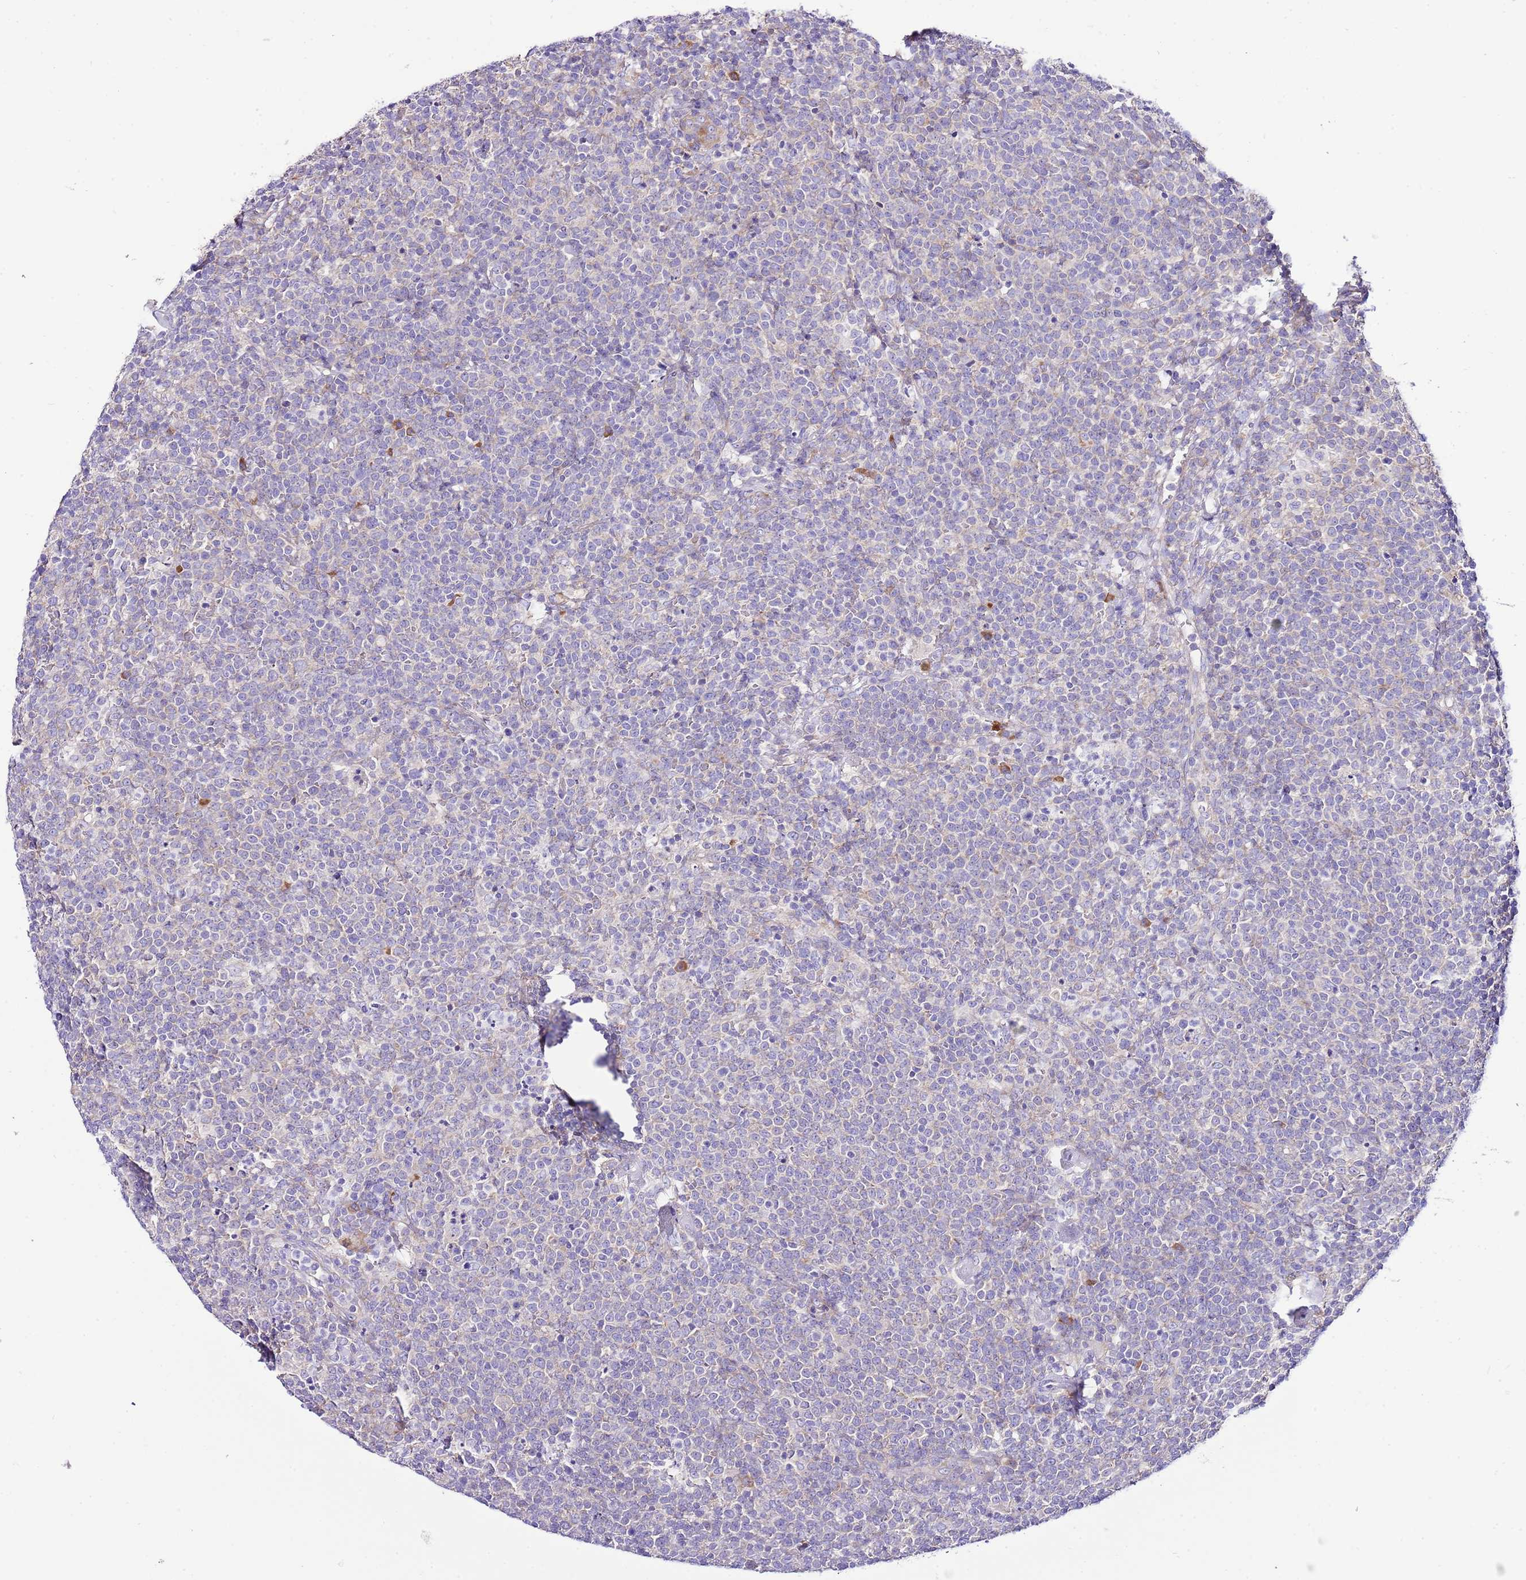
{"staining": {"intensity": "negative", "quantity": "none", "location": "none"}, "tissue": "lymphoma", "cell_type": "Tumor cells", "image_type": "cancer", "snomed": [{"axis": "morphology", "description": "Malignant lymphoma, non-Hodgkin's type, High grade"}, {"axis": "topography", "description": "Lymph node"}], "caption": "An IHC image of lymphoma is shown. There is no staining in tumor cells of lymphoma.", "gene": "RPS10", "patient": {"sex": "male", "age": 61}}